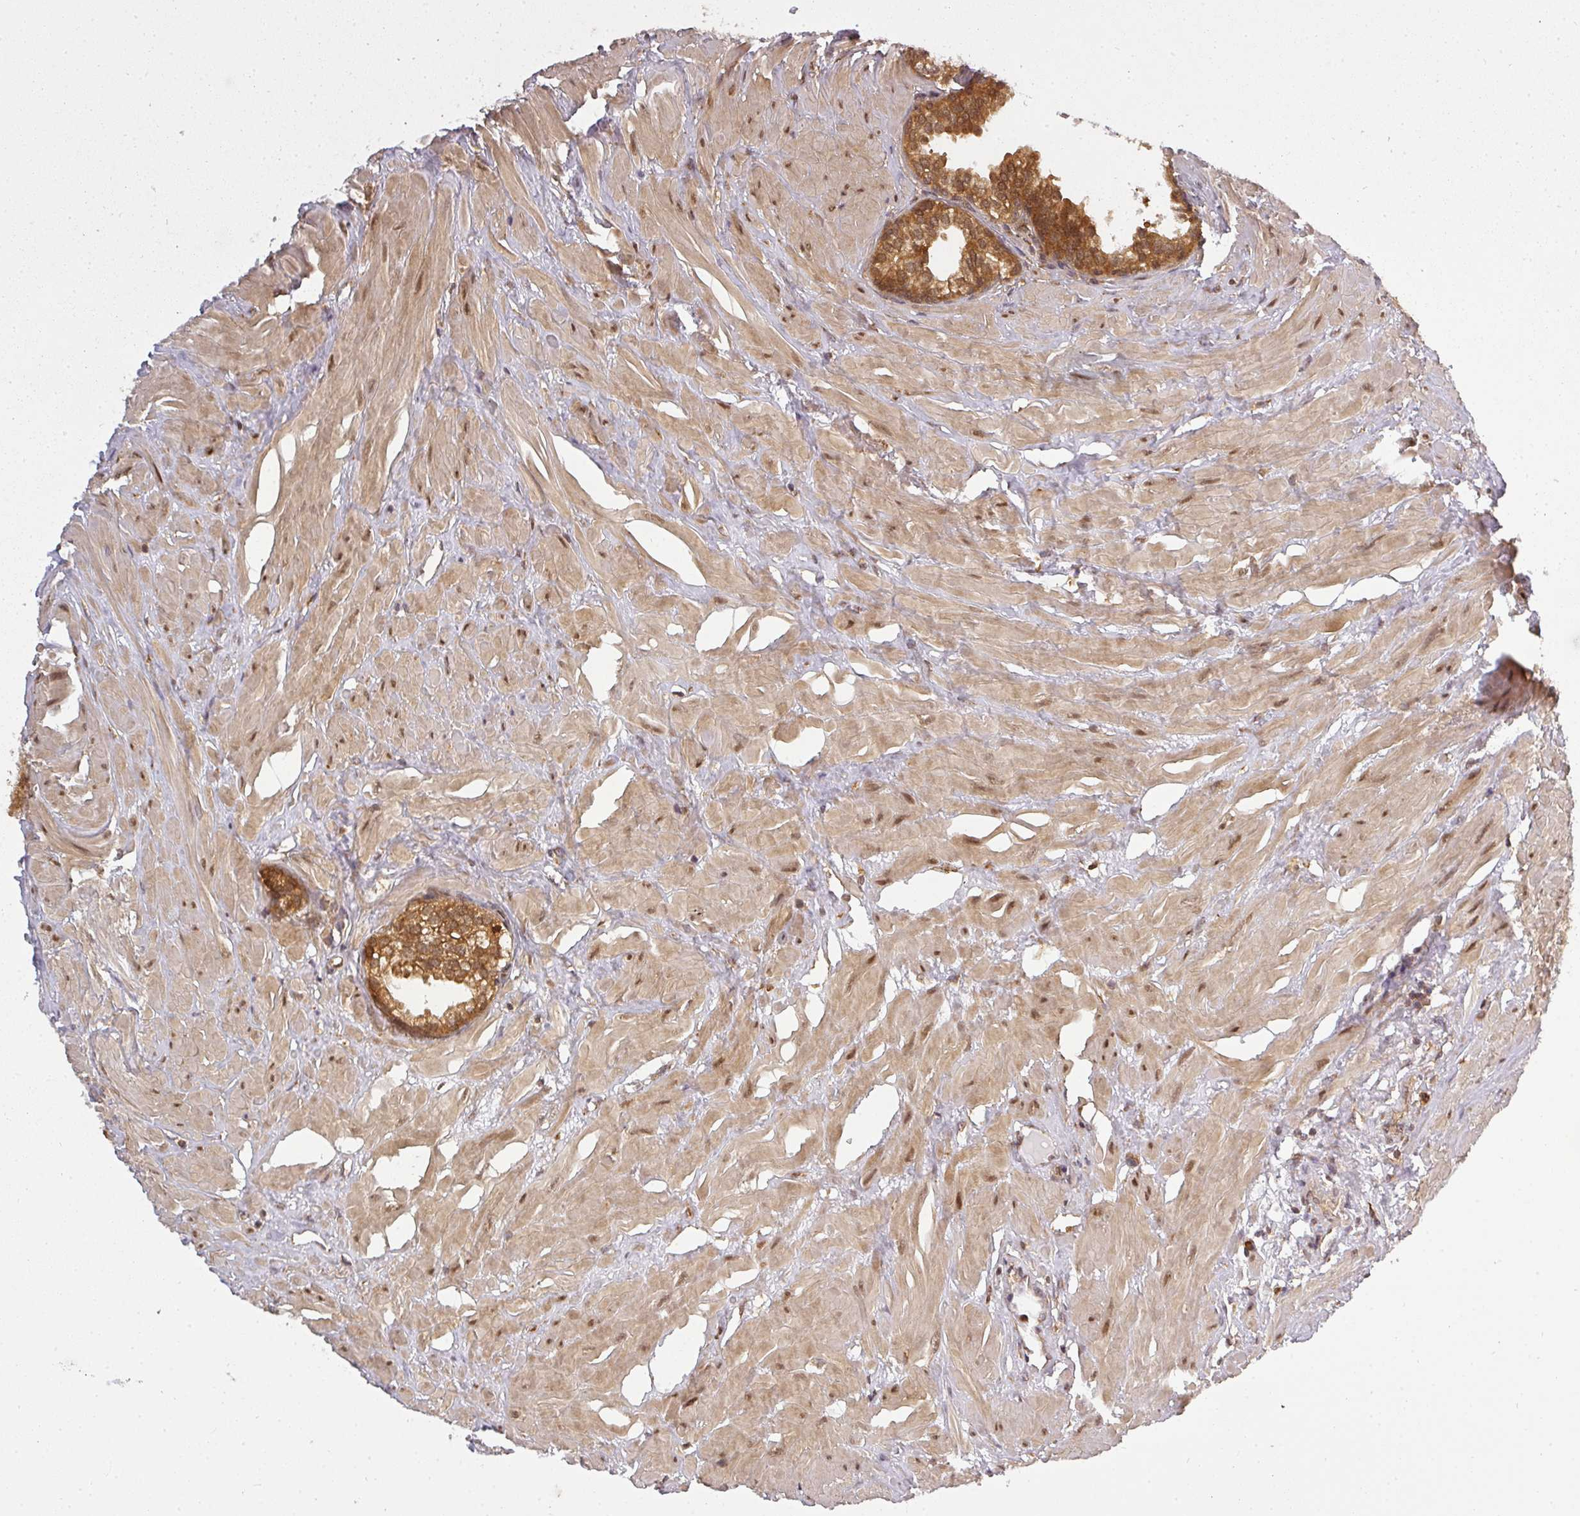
{"staining": {"intensity": "strong", "quantity": ">75%", "location": "cytoplasmic/membranous,nuclear"}, "tissue": "prostate", "cell_type": "Glandular cells", "image_type": "normal", "snomed": [{"axis": "morphology", "description": "Normal tissue, NOS"}, {"axis": "topography", "description": "Prostate"}, {"axis": "topography", "description": "Peripheral nerve tissue"}], "caption": "Benign prostate reveals strong cytoplasmic/membranous,nuclear positivity in approximately >75% of glandular cells, visualized by immunohistochemistry.", "gene": "PPP6R3", "patient": {"sex": "male", "age": 55}}